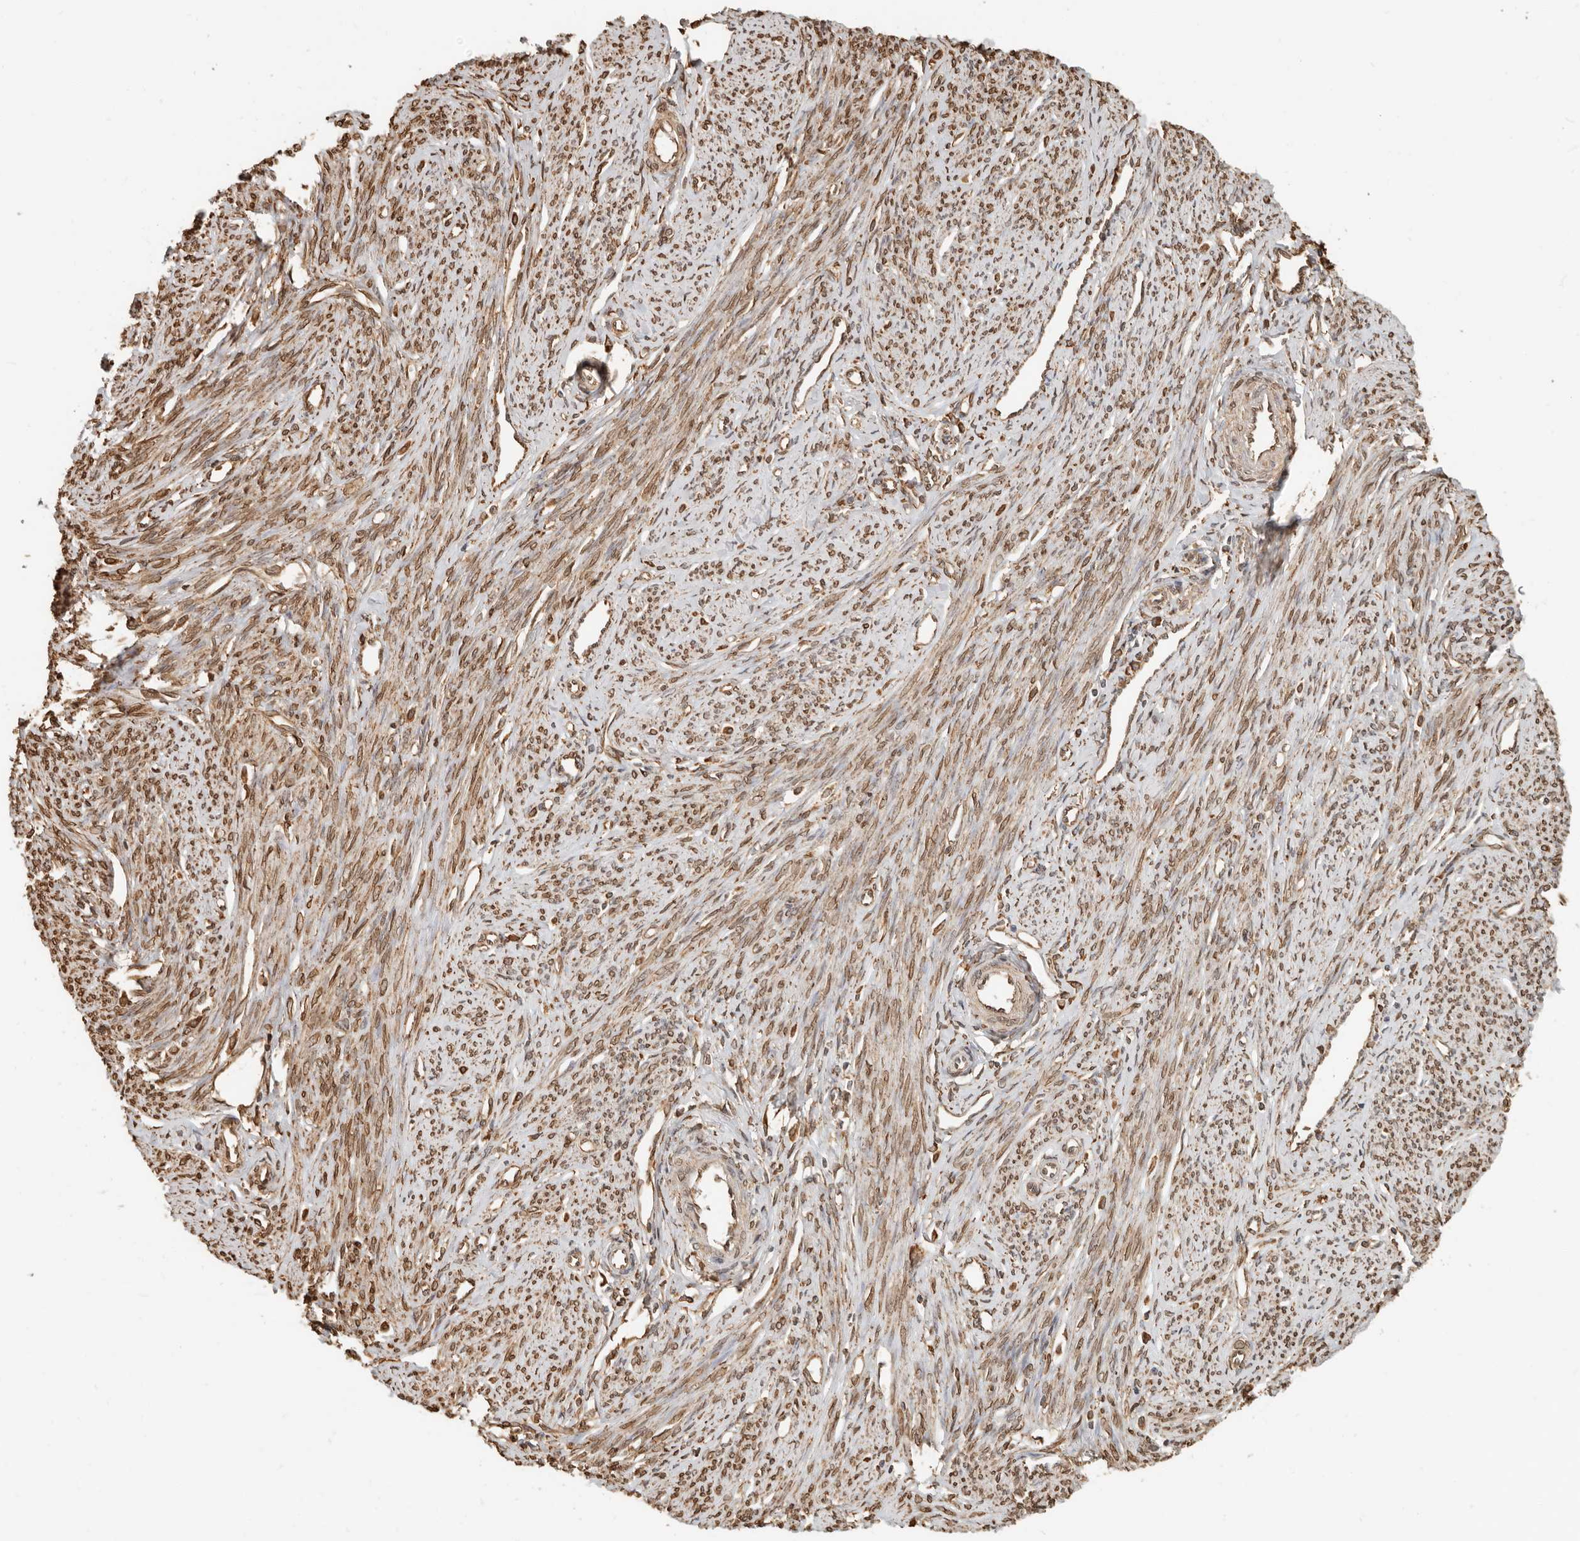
{"staining": {"intensity": "moderate", "quantity": "<25%", "location": "cytoplasmic/membranous"}, "tissue": "endometrium", "cell_type": "Cells in endometrial stroma", "image_type": "normal", "snomed": [{"axis": "morphology", "description": "Normal tissue, NOS"}, {"axis": "topography", "description": "Endometrium"}], "caption": "A histopathology image showing moderate cytoplasmic/membranous expression in approximately <25% of cells in endometrial stroma in unremarkable endometrium, as visualized by brown immunohistochemical staining.", "gene": "ARHGEF10L", "patient": {"sex": "female", "age": 56}}